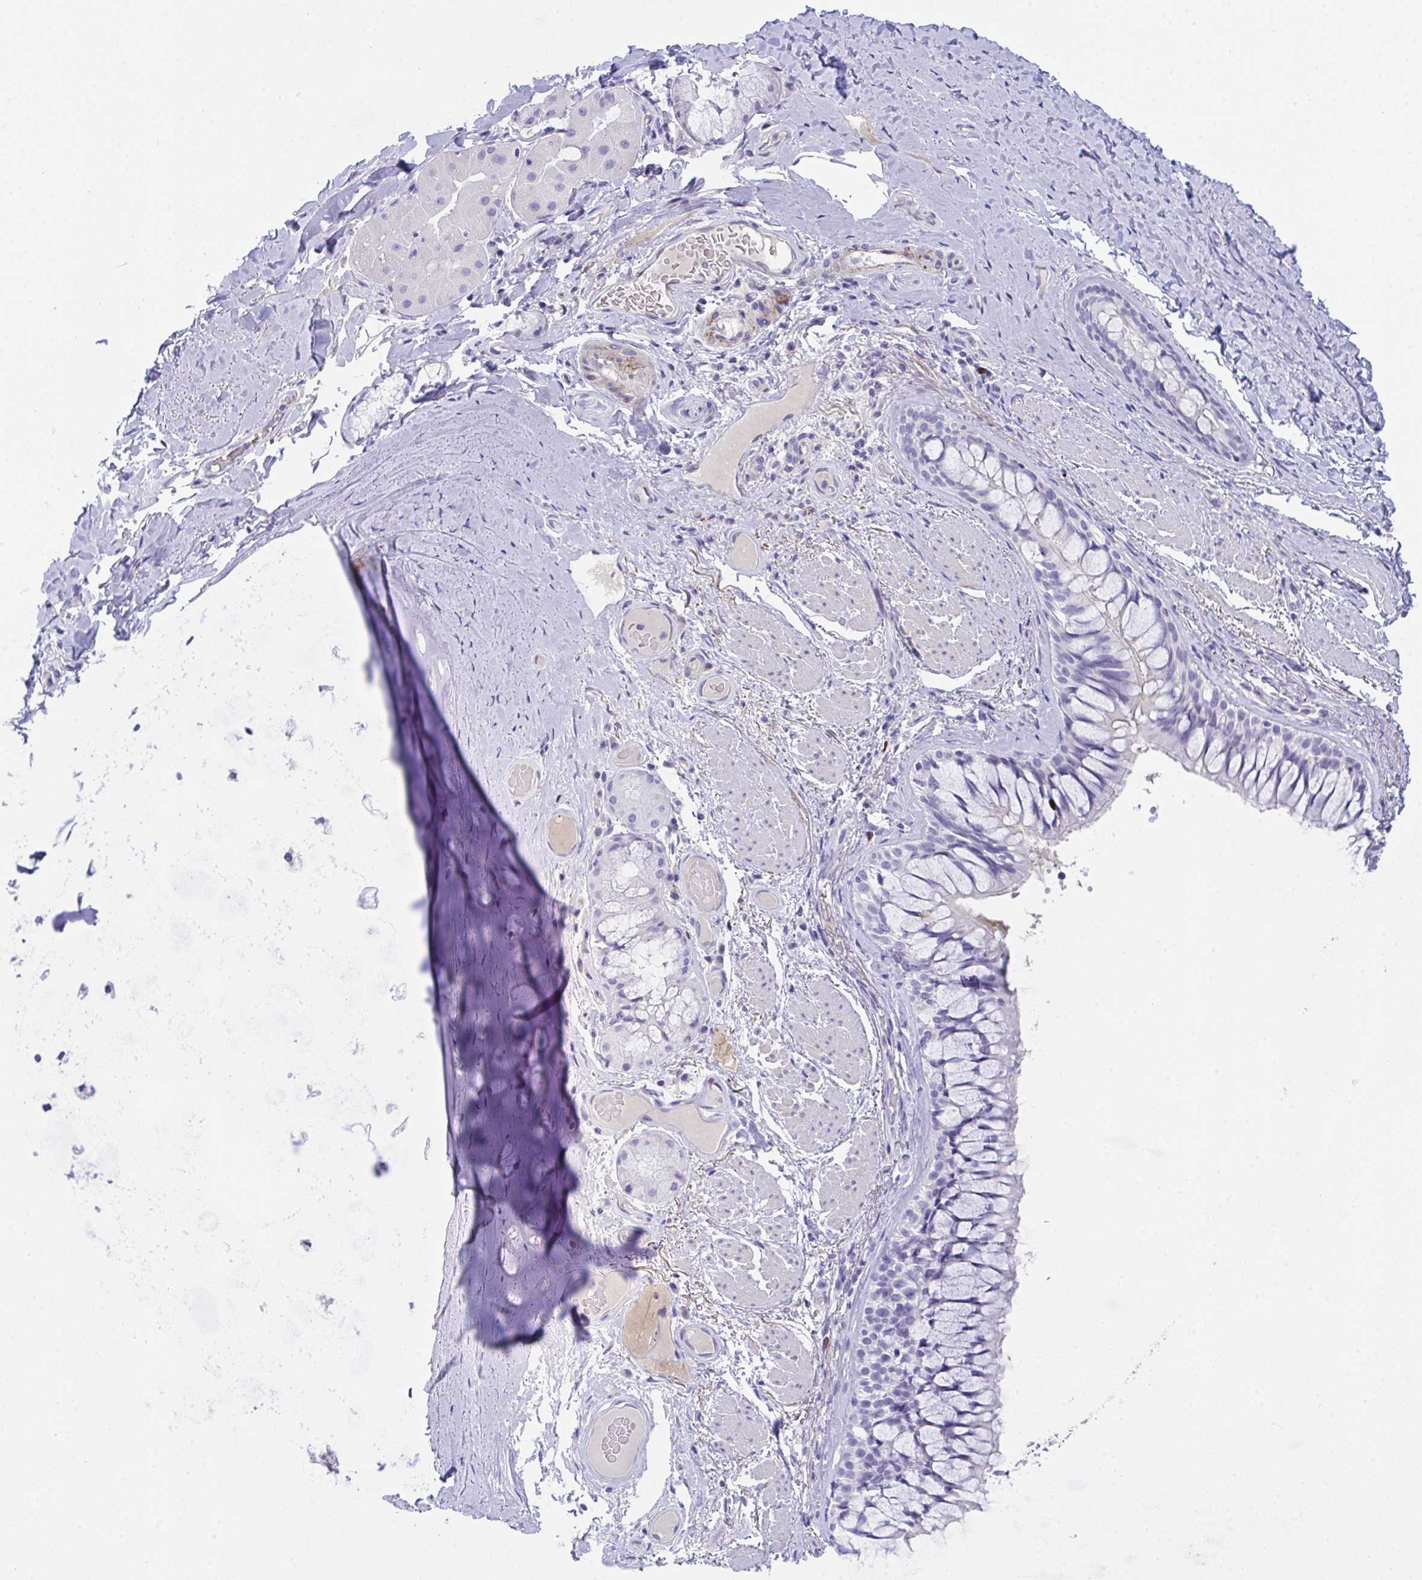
{"staining": {"intensity": "negative", "quantity": "none", "location": "none"}, "tissue": "adipose tissue", "cell_type": "Adipocytes", "image_type": "normal", "snomed": [{"axis": "morphology", "description": "Normal tissue, NOS"}, {"axis": "topography", "description": "Cartilage tissue"}, {"axis": "topography", "description": "Bronchus"}], "caption": "Immunohistochemistry (IHC) histopathology image of unremarkable adipose tissue: human adipose tissue stained with DAB reveals no significant protein expression in adipocytes. (Stains: DAB (3,3'-diaminobenzidine) immunohistochemistry (IHC) with hematoxylin counter stain, Microscopy: brightfield microscopy at high magnification).", "gene": "KMT2E", "patient": {"sex": "male", "age": 64}}